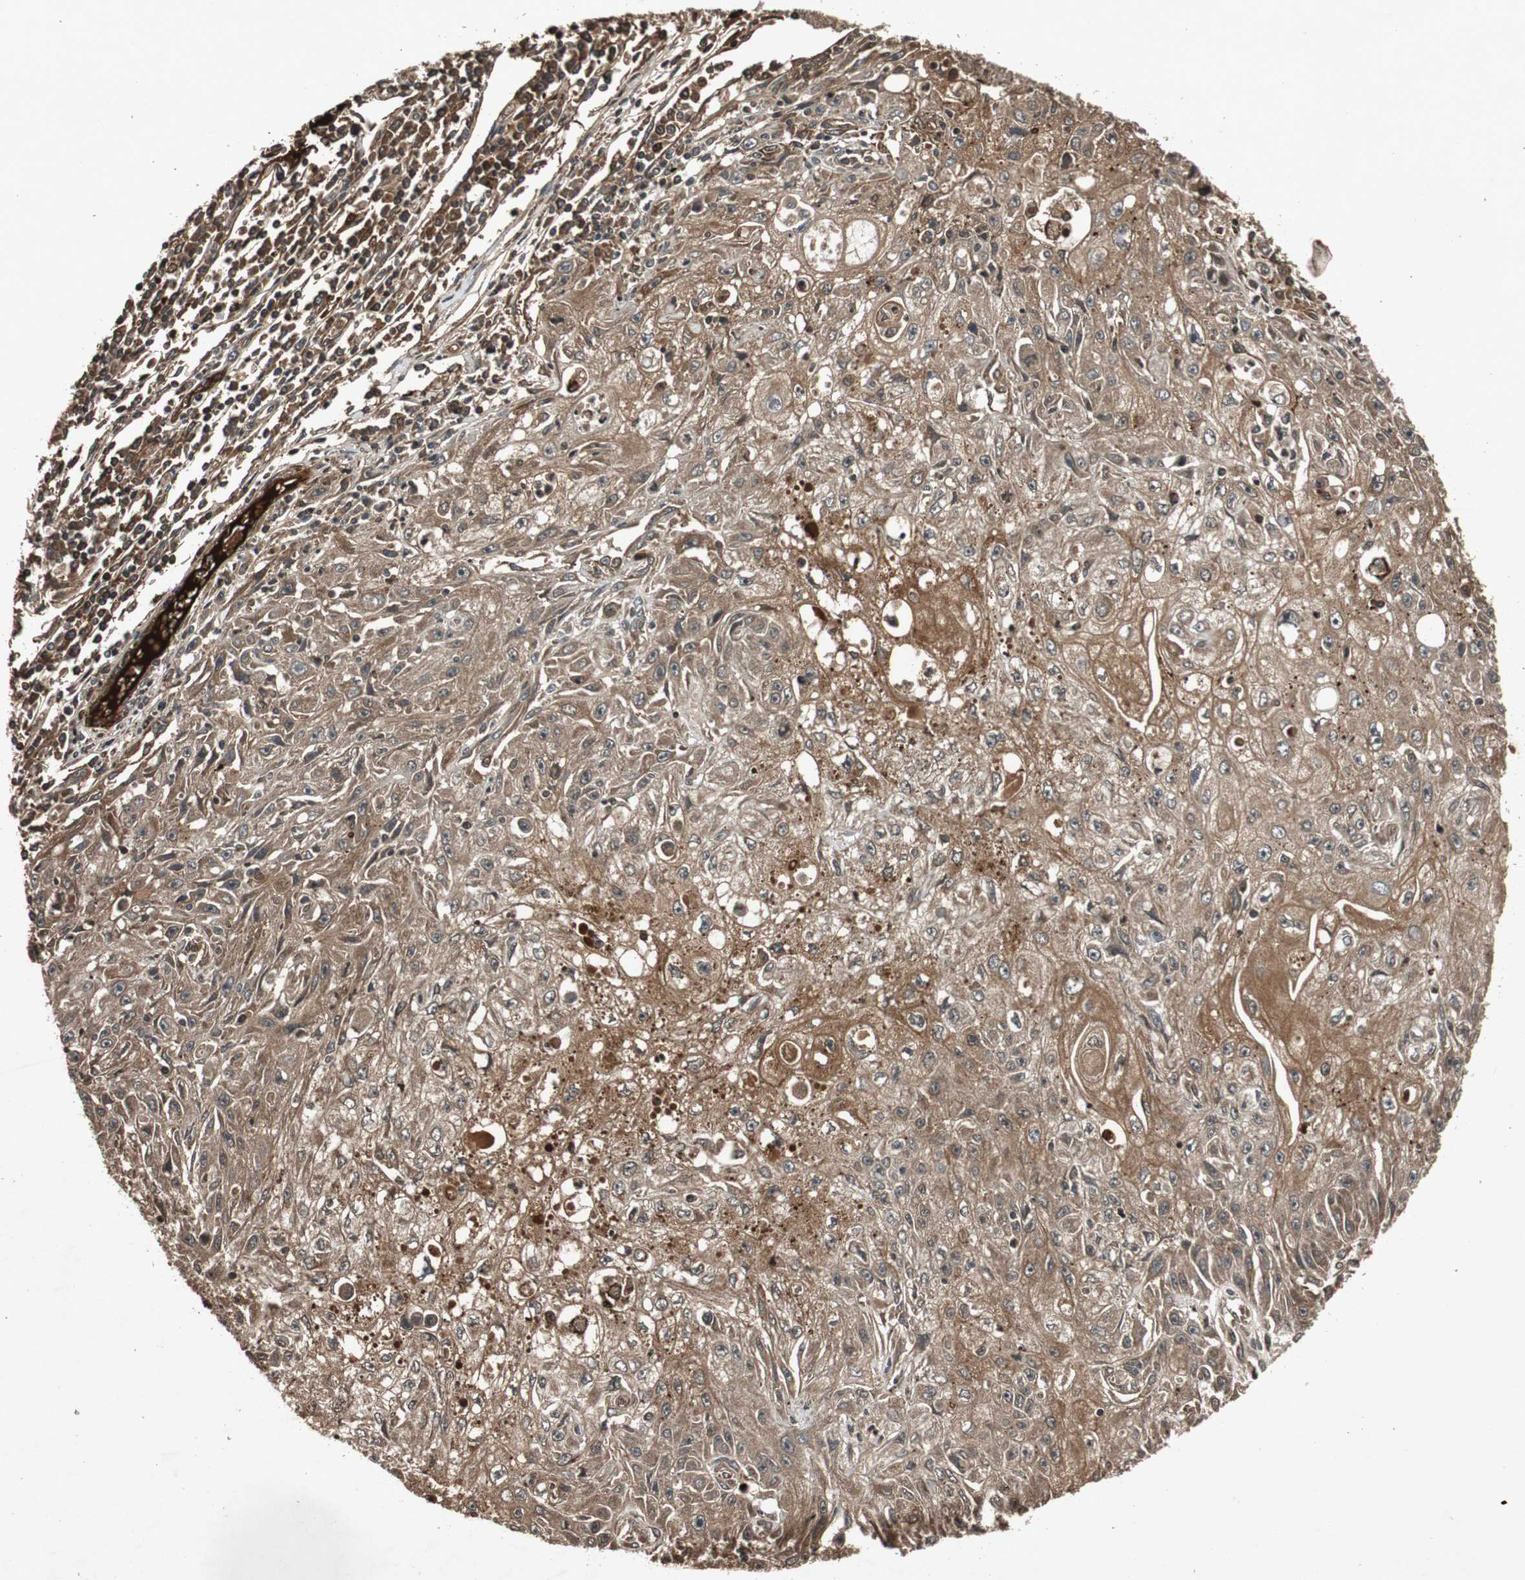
{"staining": {"intensity": "moderate", "quantity": ">75%", "location": "cytoplasmic/membranous"}, "tissue": "skin cancer", "cell_type": "Tumor cells", "image_type": "cancer", "snomed": [{"axis": "morphology", "description": "Squamous cell carcinoma, NOS"}, {"axis": "topography", "description": "Skin"}], "caption": "Approximately >75% of tumor cells in skin squamous cell carcinoma show moderate cytoplasmic/membranous protein staining as visualized by brown immunohistochemical staining.", "gene": "SLIT2", "patient": {"sex": "male", "age": 75}}